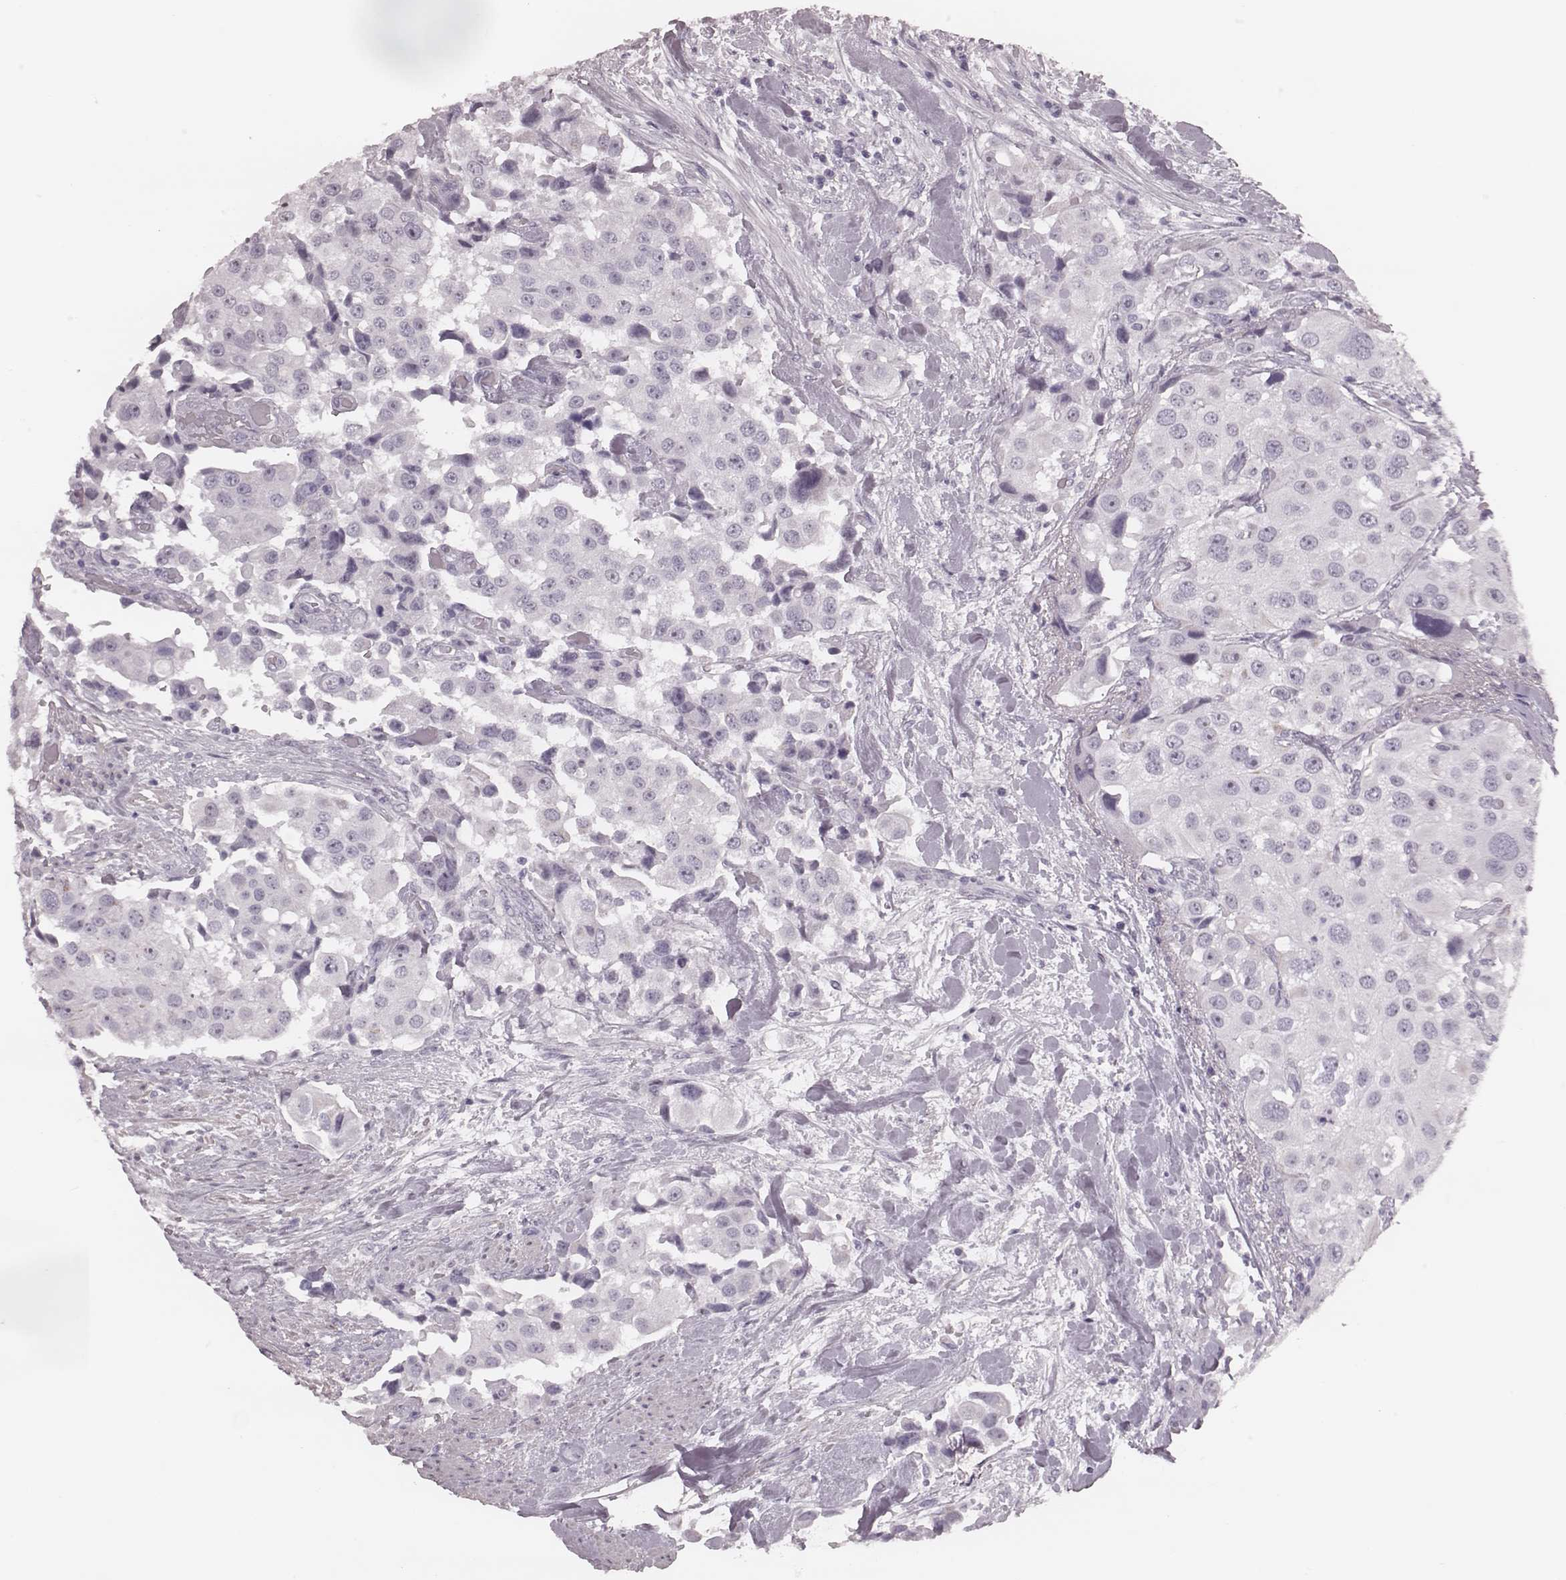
{"staining": {"intensity": "negative", "quantity": "none", "location": "none"}, "tissue": "urothelial cancer", "cell_type": "Tumor cells", "image_type": "cancer", "snomed": [{"axis": "morphology", "description": "Urothelial carcinoma, High grade"}, {"axis": "topography", "description": "Urinary bladder"}], "caption": "Immunohistochemical staining of urothelial cancer displays no significant staining in tumor cells.", "gene": "KRT74", "patient": {"sex": "female", "age": 64}}